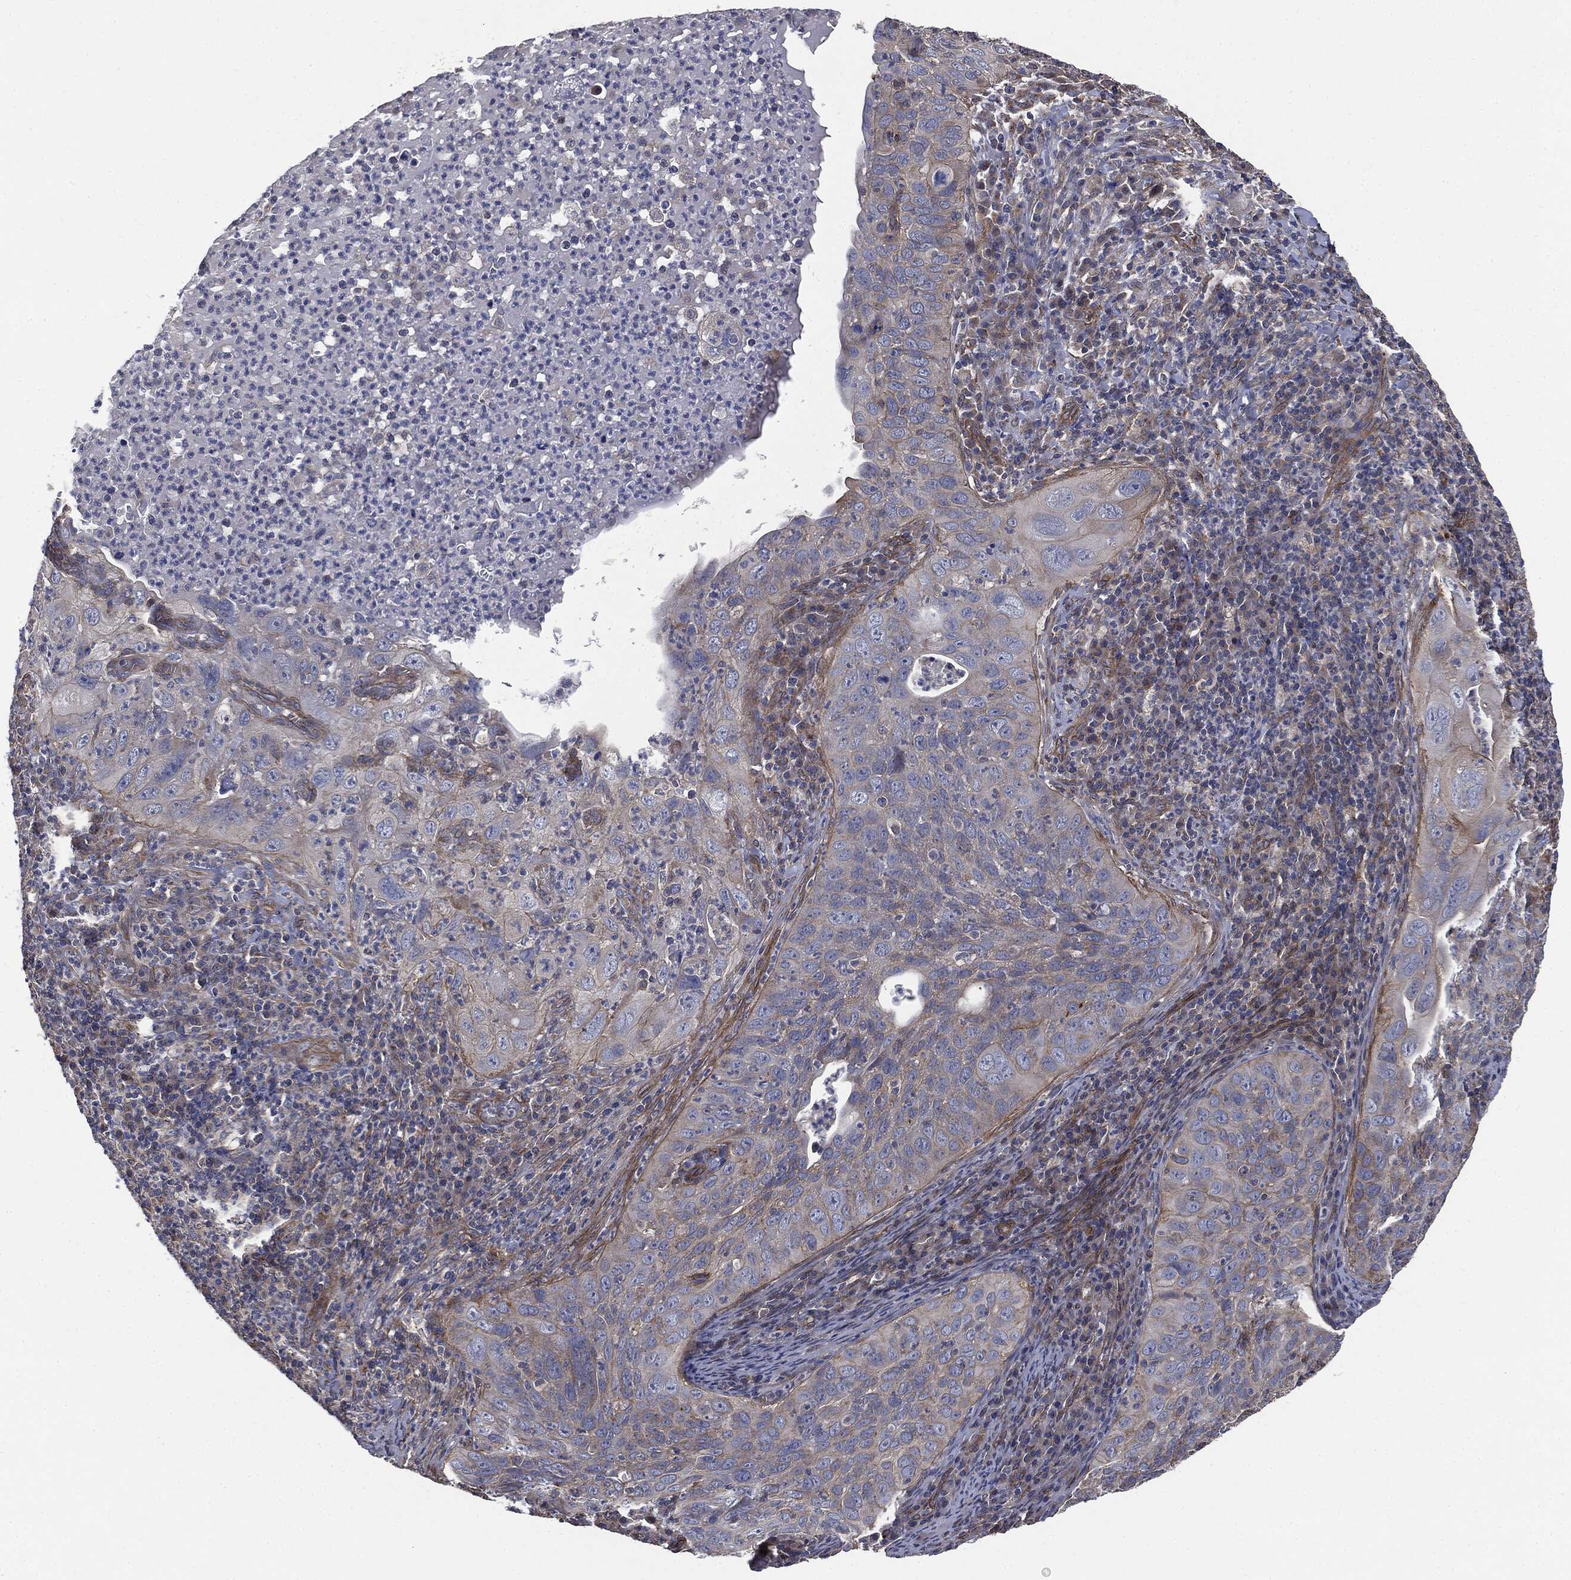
{"staining": {"intensity": "weak", "quantity": "<25%", "location": "cytoplasmic/membranous"}, "tissue": "cervical cancer", "cell_type": "Tumor cells", "image_type": "cancer", "snomed": [{"axis": "morphology", "description": "Squamous cell carcinoma, NOS"}, {"axis": "topography", "description": "Cervix"}], "caption": "A high-resolution image shows immunohistochemistry staining of cervical squamous cell carcinoma, which reveals no significant staining in tumor cells.", "gene": "EPS15L1", "patient": {"sex": "female", "age": 26}}